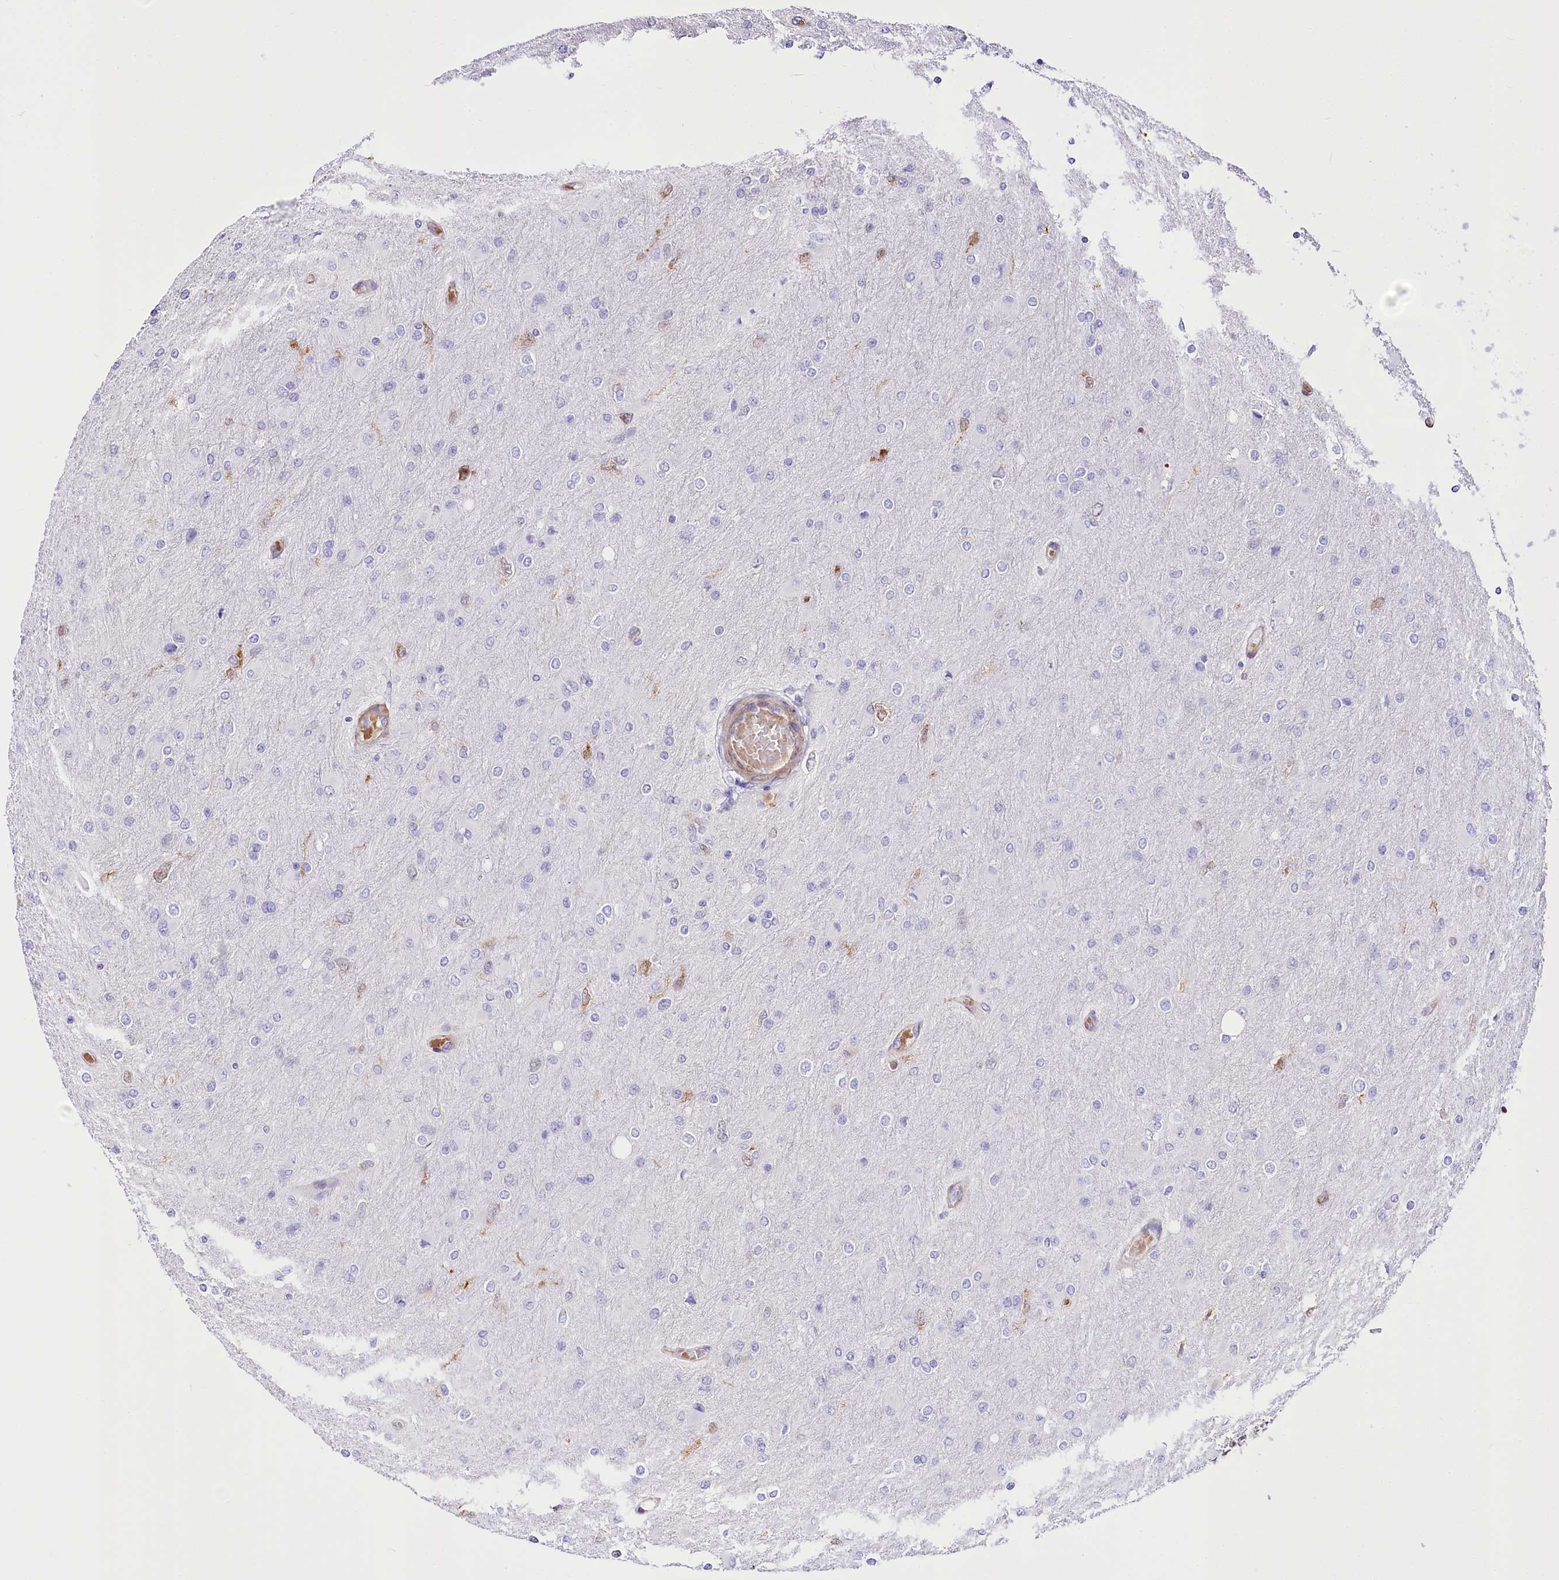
{"staining": {"intensity": "negative", "quantity": "none", "location": "none"}, "tissue": "glioma", "cell_type": "Tumor cells", "image_type": "cancer", "snomed": [{"axis": "morphology", "description": "Glioma, malignant, High grade"}, {"axis": "topography", "description": "Cerebral cortex"}], "caption": "Tumor cells are negative for brown protein staining in glioma. (Stains: DAB (3,3'-diaminobenzidine) immunohistochemistry (IHC) with hematoxylin counter stain, Microscopy: brightfield microscopy at high magnification).", "gene": "PTMS", "patient": {"sex": "female", "age": 36}}